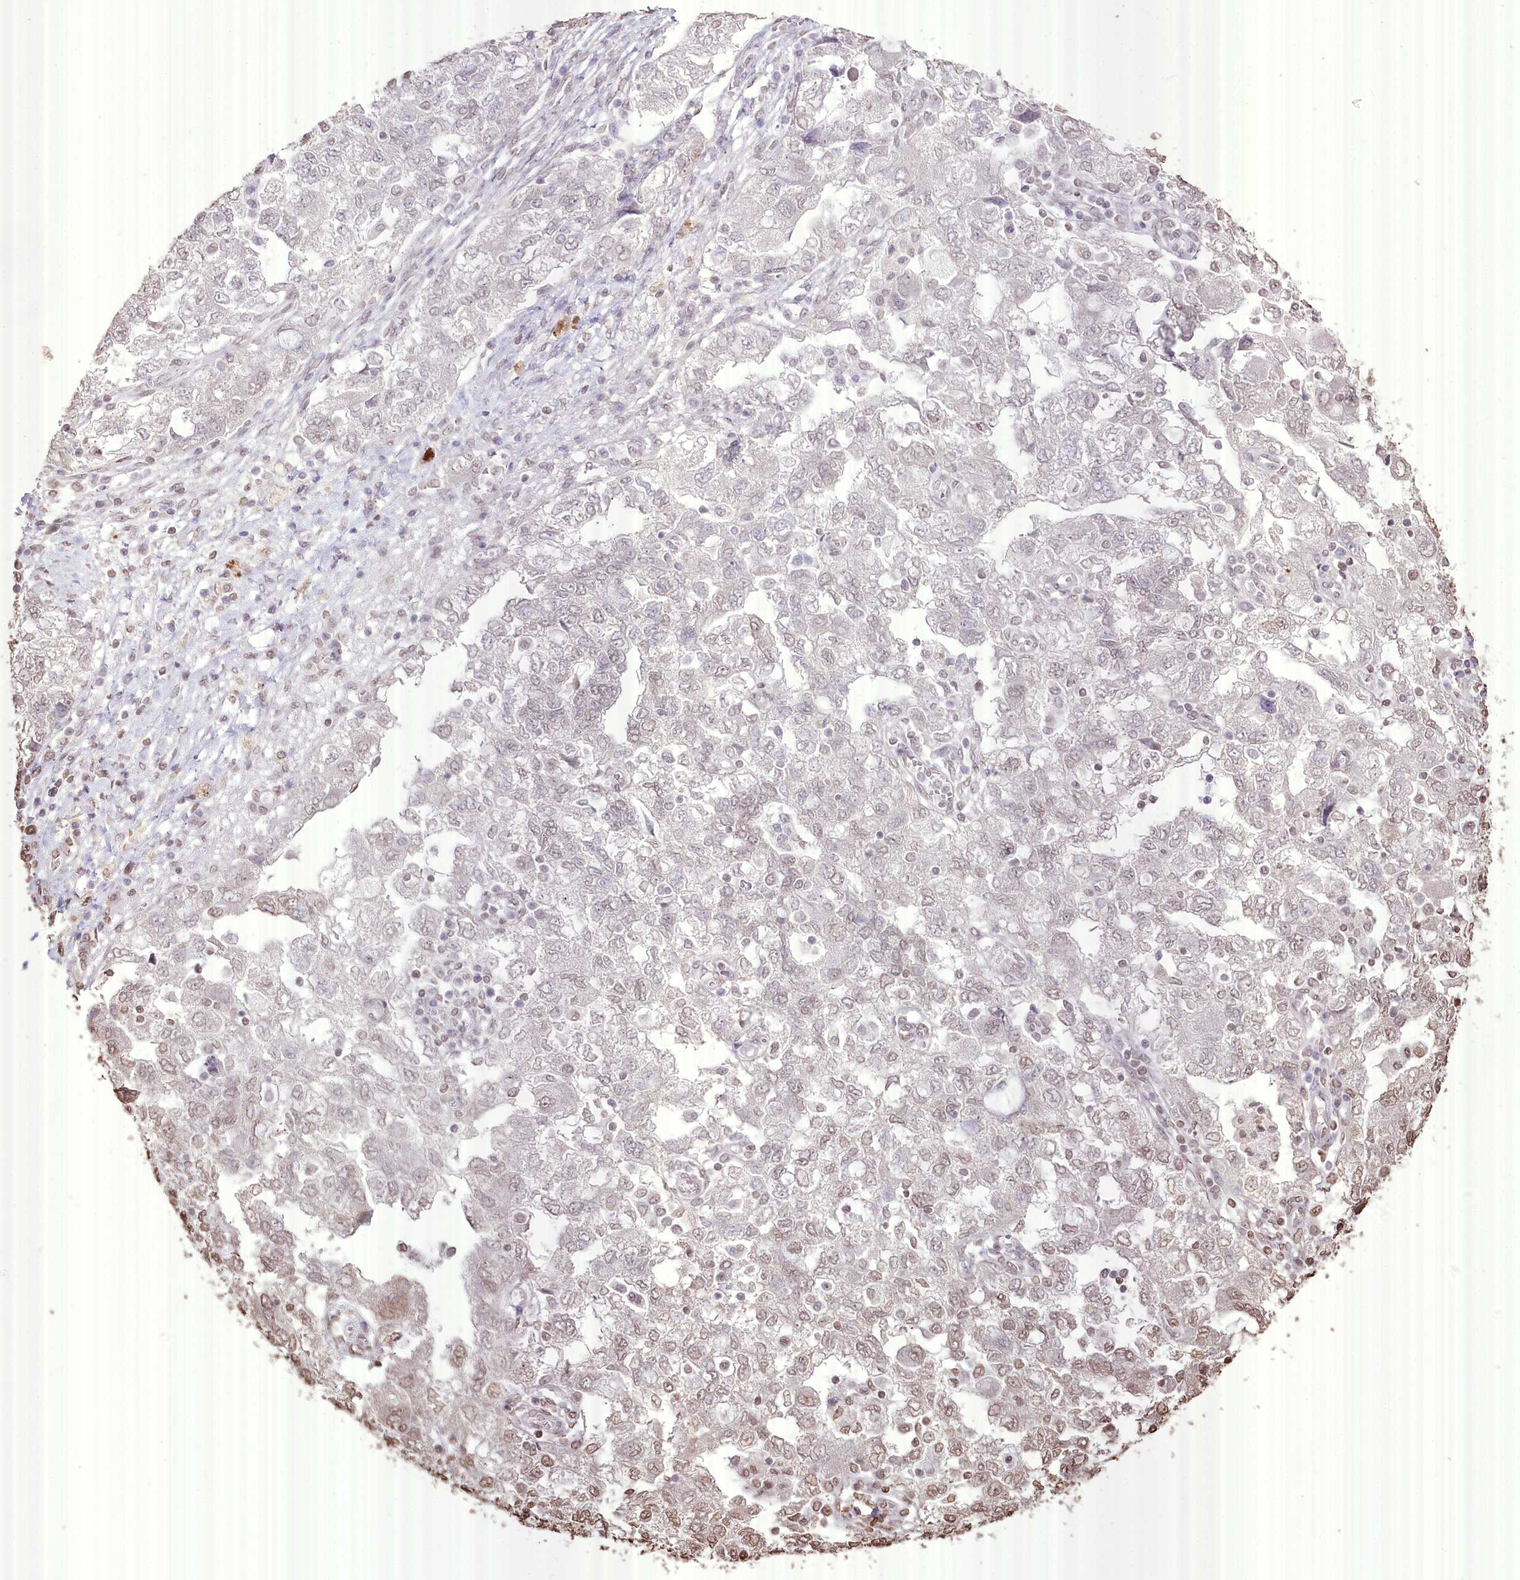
{"staining": {"intensity": "weak", "quantity": "<25%", "location": "nuclear"}, "tissue": "ovarian cancer", "cell_type": "Tumor cells", "image_type": "cancer", "snomed": [{"axis": "morphology", "description": "Carcinoma, NOS"}, {"axis": "morphology", "description": "Cystadenocarcinoma, serous, NOS"}, {"axis": "topography", "description": "Ovary"}], "caption": "An immunohistochemistry image of ovarian cancer is shown. There is no staining in tumor cells of ovarian cancer. (IHC, brightfield microscopy, high magnification).", "gene": "SLC39A10", "patient": {"sex": "female", "age": 69}}